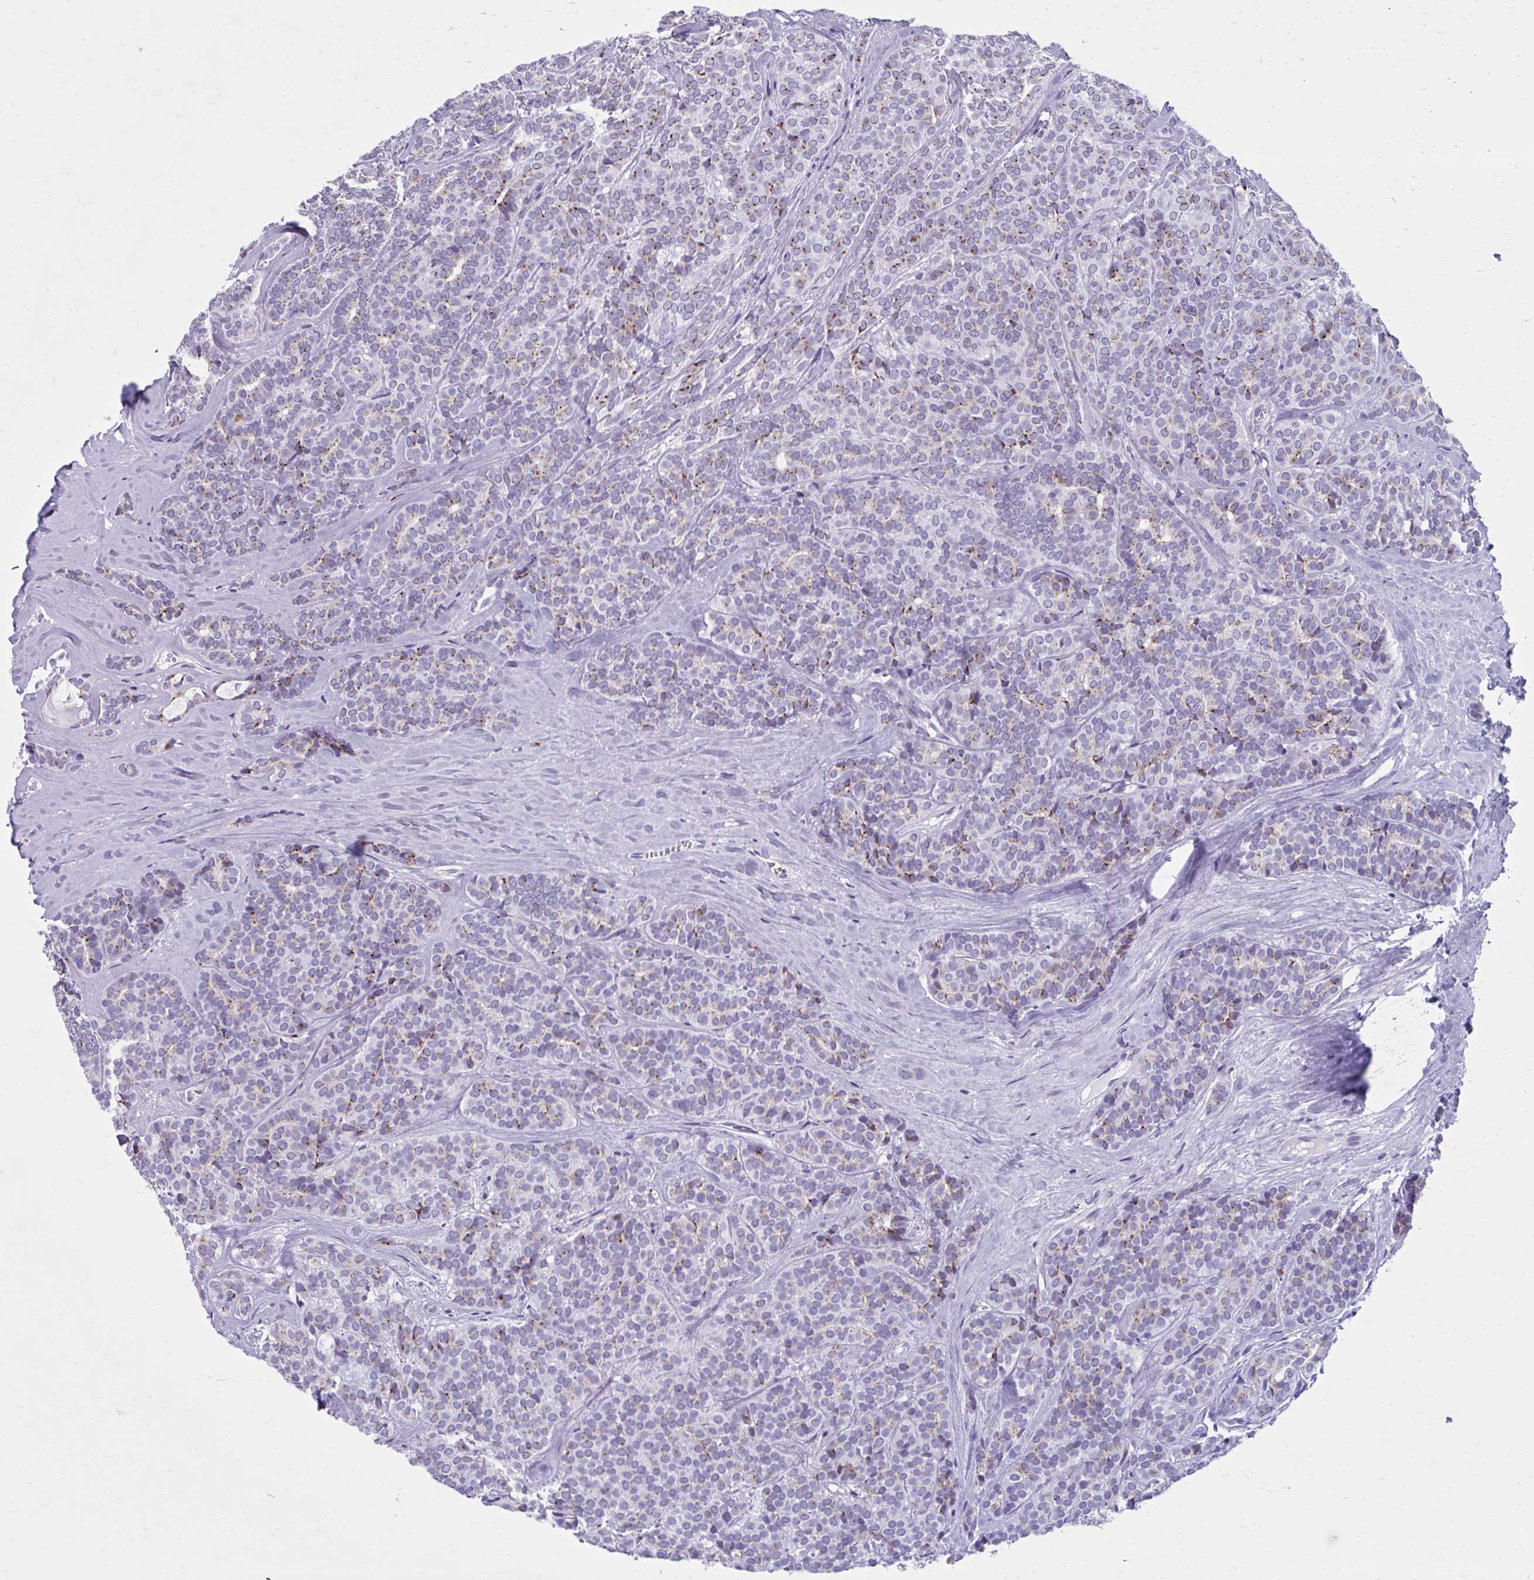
{"staining": {"intensity": "moderate", "quantity": "25%-75%", "location": "cytoplasmic/membranous"}, "tissue": "head and neck cancer", "cell_type": "Tumor cells", "image_type": "cancer", "snomed": [{"axis": "morphology", "description": "Normal tissue, NOS"}, {"axis": "morphology", "description": "Adenocarcinoma, NOS"}, {"axis": "topography", "description": "Oral tissue"}, {"axis": "topography", "description": "Head-Neck"}], "caption": "Immunohistochemistry (IHC) (DAB (3,3'-diaminobenzidine)) staining of human adenocarcinoma (head and neck) exhibits moderate cytoplasmic/membranous protein staining in approximately 25%-75% of tumor cells.", "gene": "ZNF682", "patient": {"sex": "female", "age": 57}}